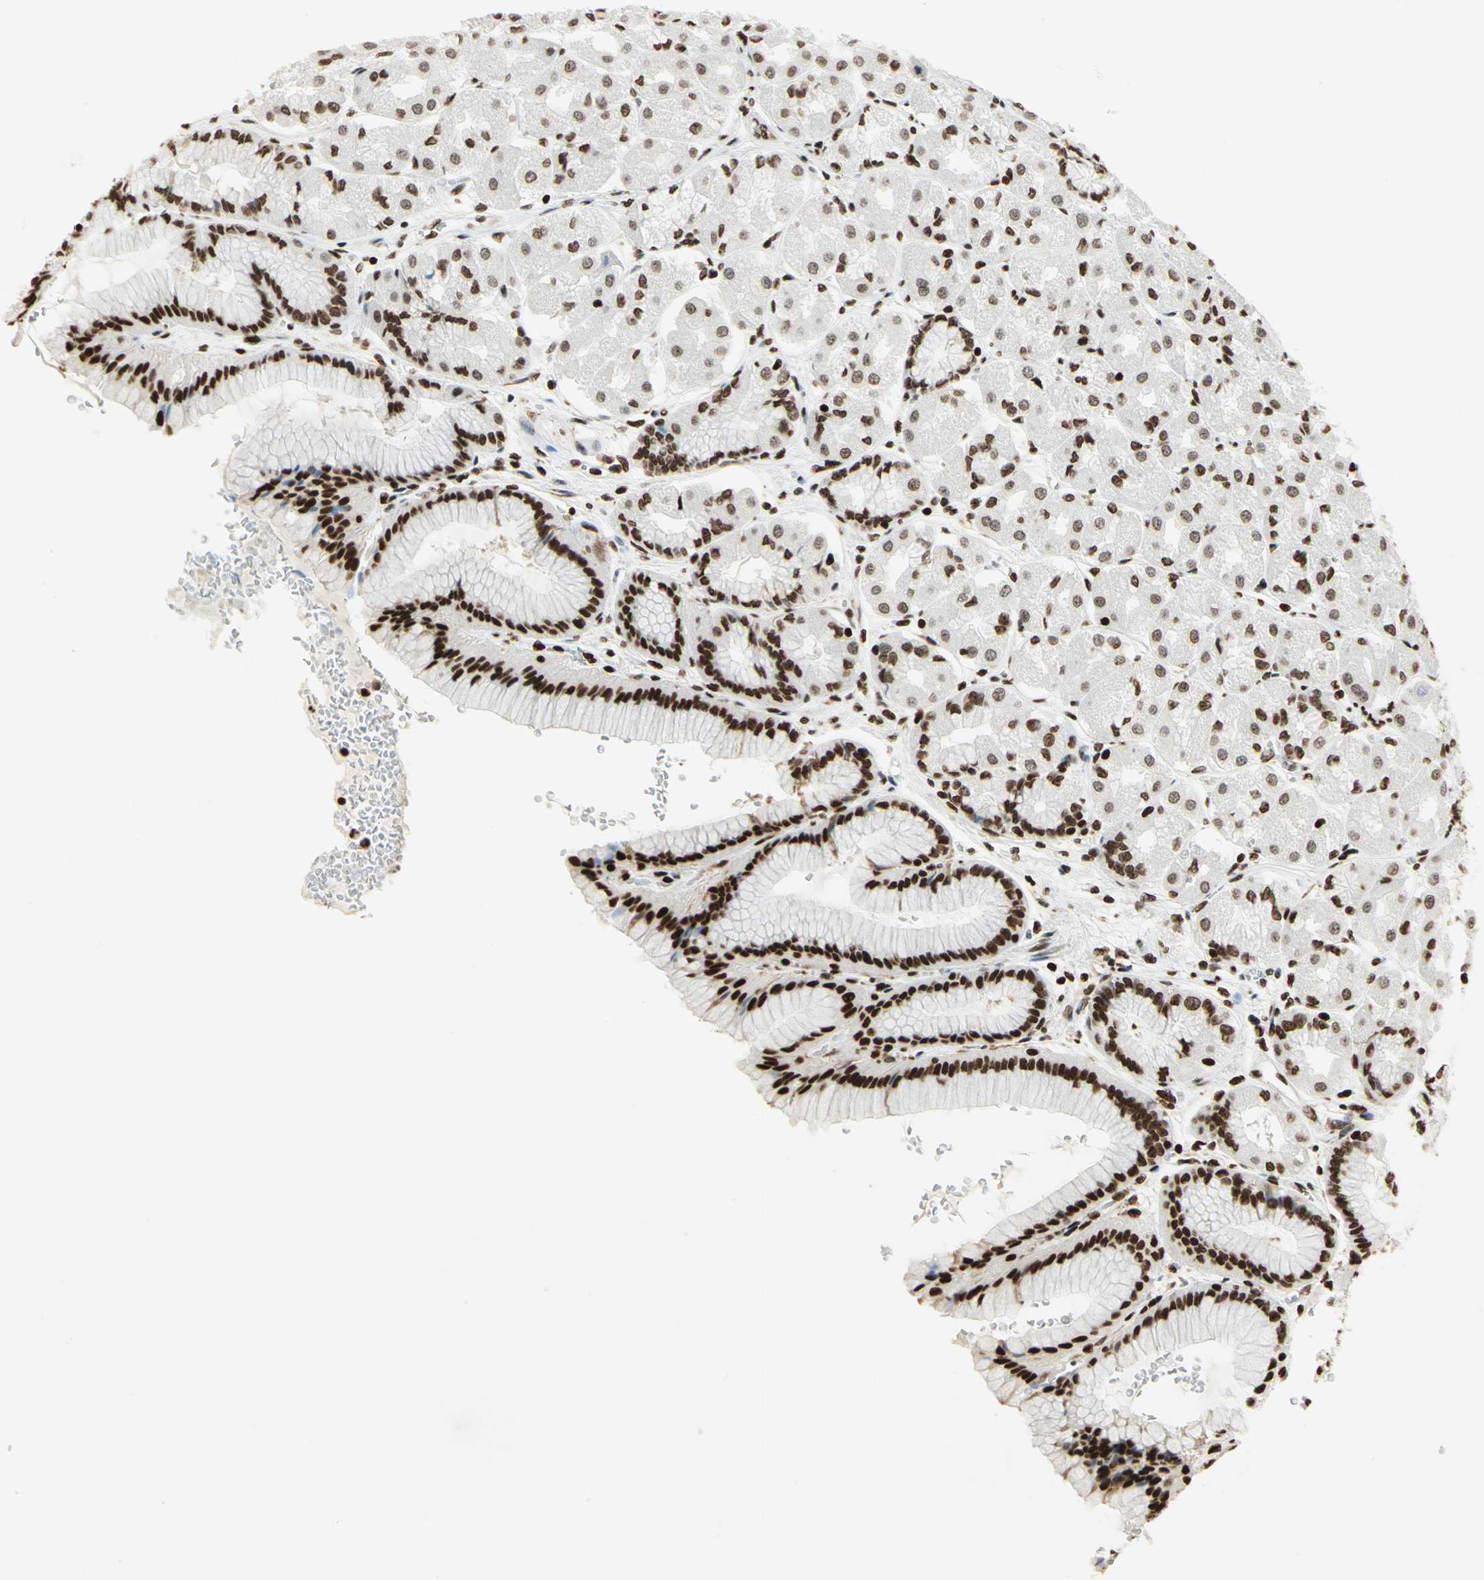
{"staining": {"intensity": "strong", "quantity": ">75%", "location": "nuclear"}, "tissue": "stomach", "cell_type": "Glandular cells", "image_type": "normal", "snomed": [{"axis": "morphology", "description": "Normal tissue, NOS"}, {"axis": "morphology", "description": "Adenocarcinoma, NOS"}, {"axis": "topography", "description": "Stomach"}, {"axis": "topography", "description": "Stomach, lower"}], "caption": "Immunohistochemical staining of normal human stomach displays >75% levels of strong nuclear protein staining in about >75% of glandular cells.", "gene": "HMGB1", "patient": {"sex": "female", "age": 65}}